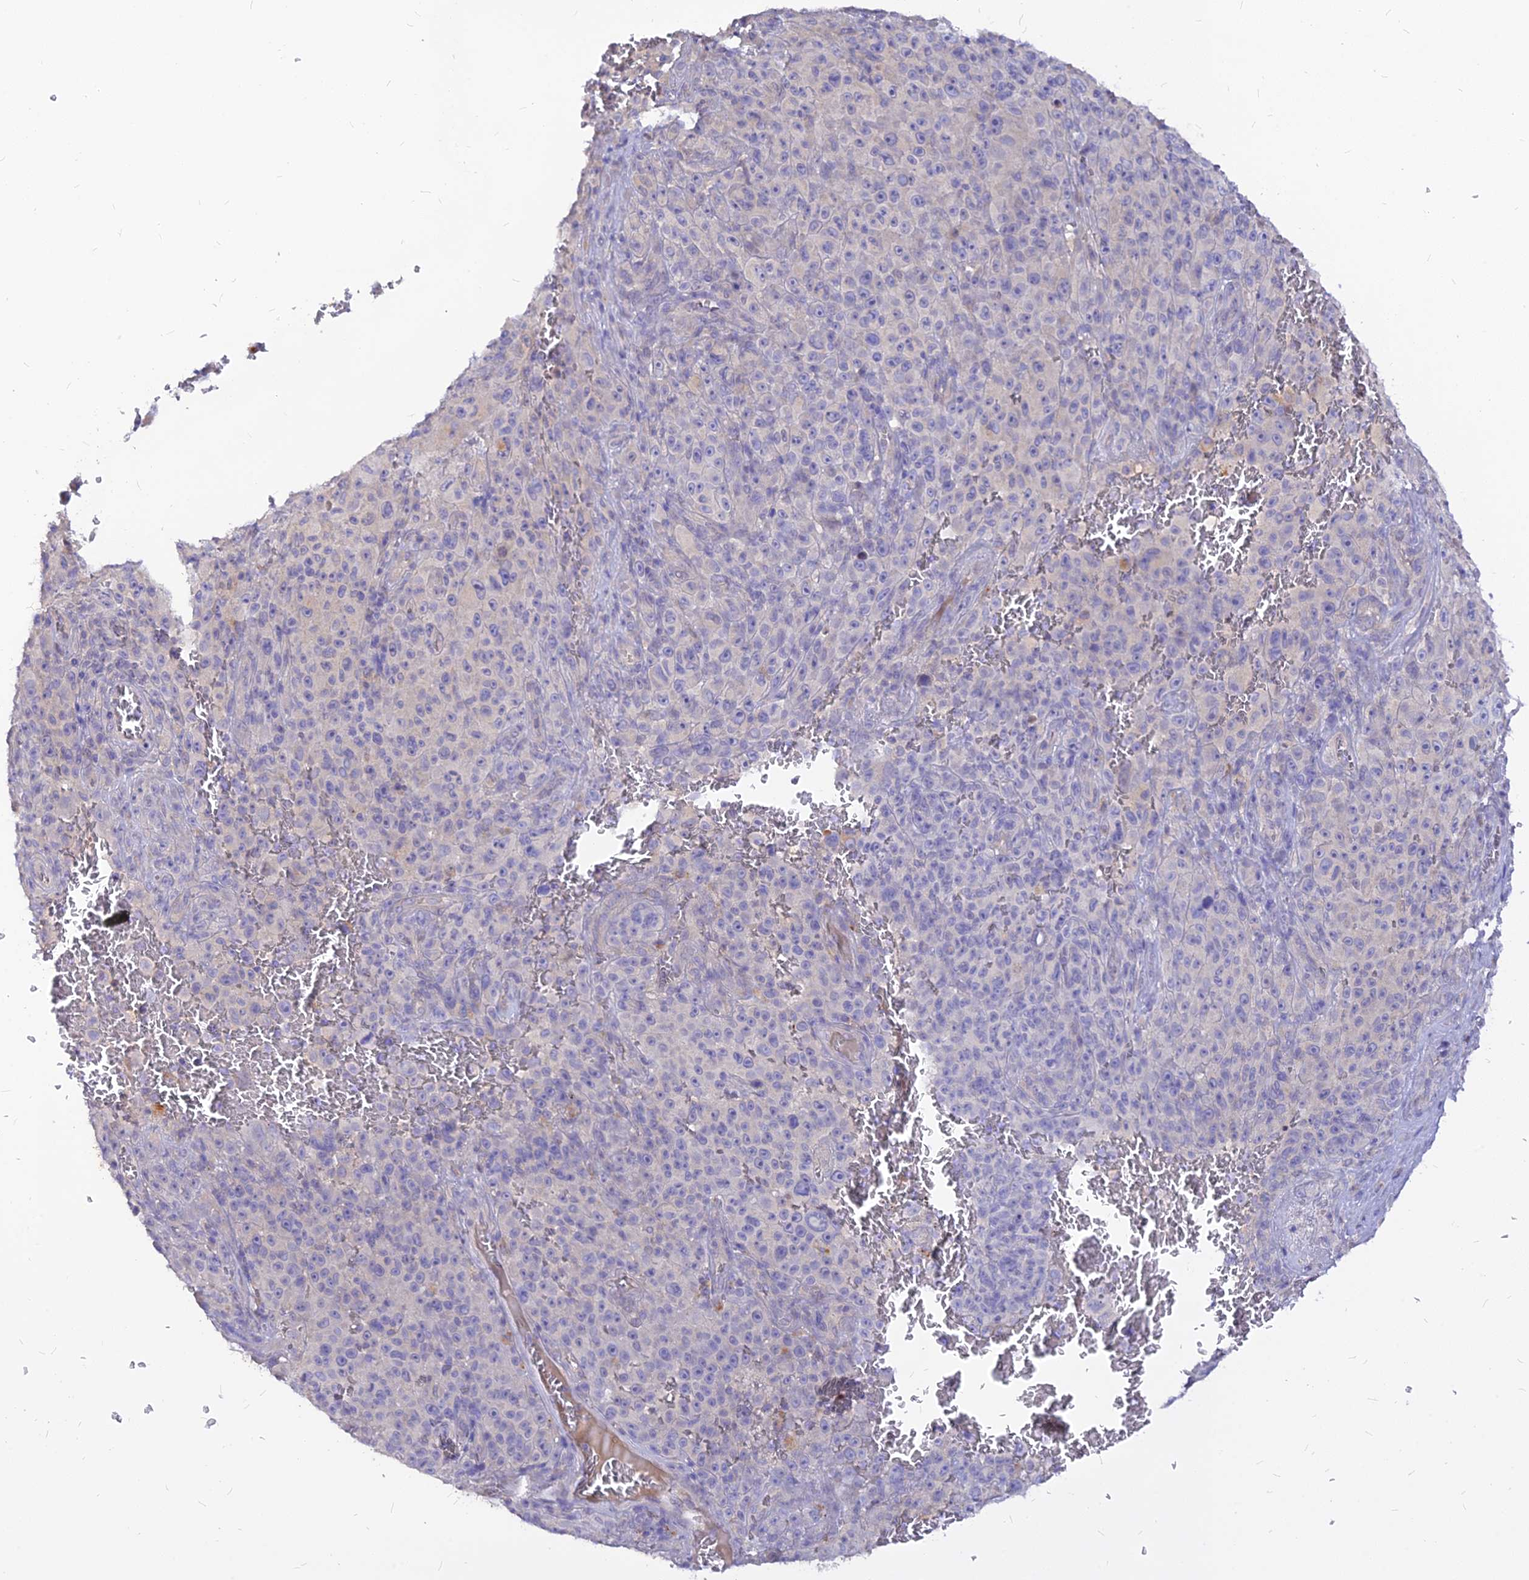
{"staining": {"intensity": "negative", "quantity": "none", "location": "none"}, "tissue": "melanoma", "cell_type": "Tumor cells", "image_type": "cancer", "snomed": [{"axis": "morphology", "description": "Malignant melanoma, NOS"}, {"axis": "topography", "description": "Skin"}], "caption": "A micrograph of human malignant melanoma is negative for staining in tumor cells.", "gene": "CZIB", "patient": {"sex": "female", "age": 82}}